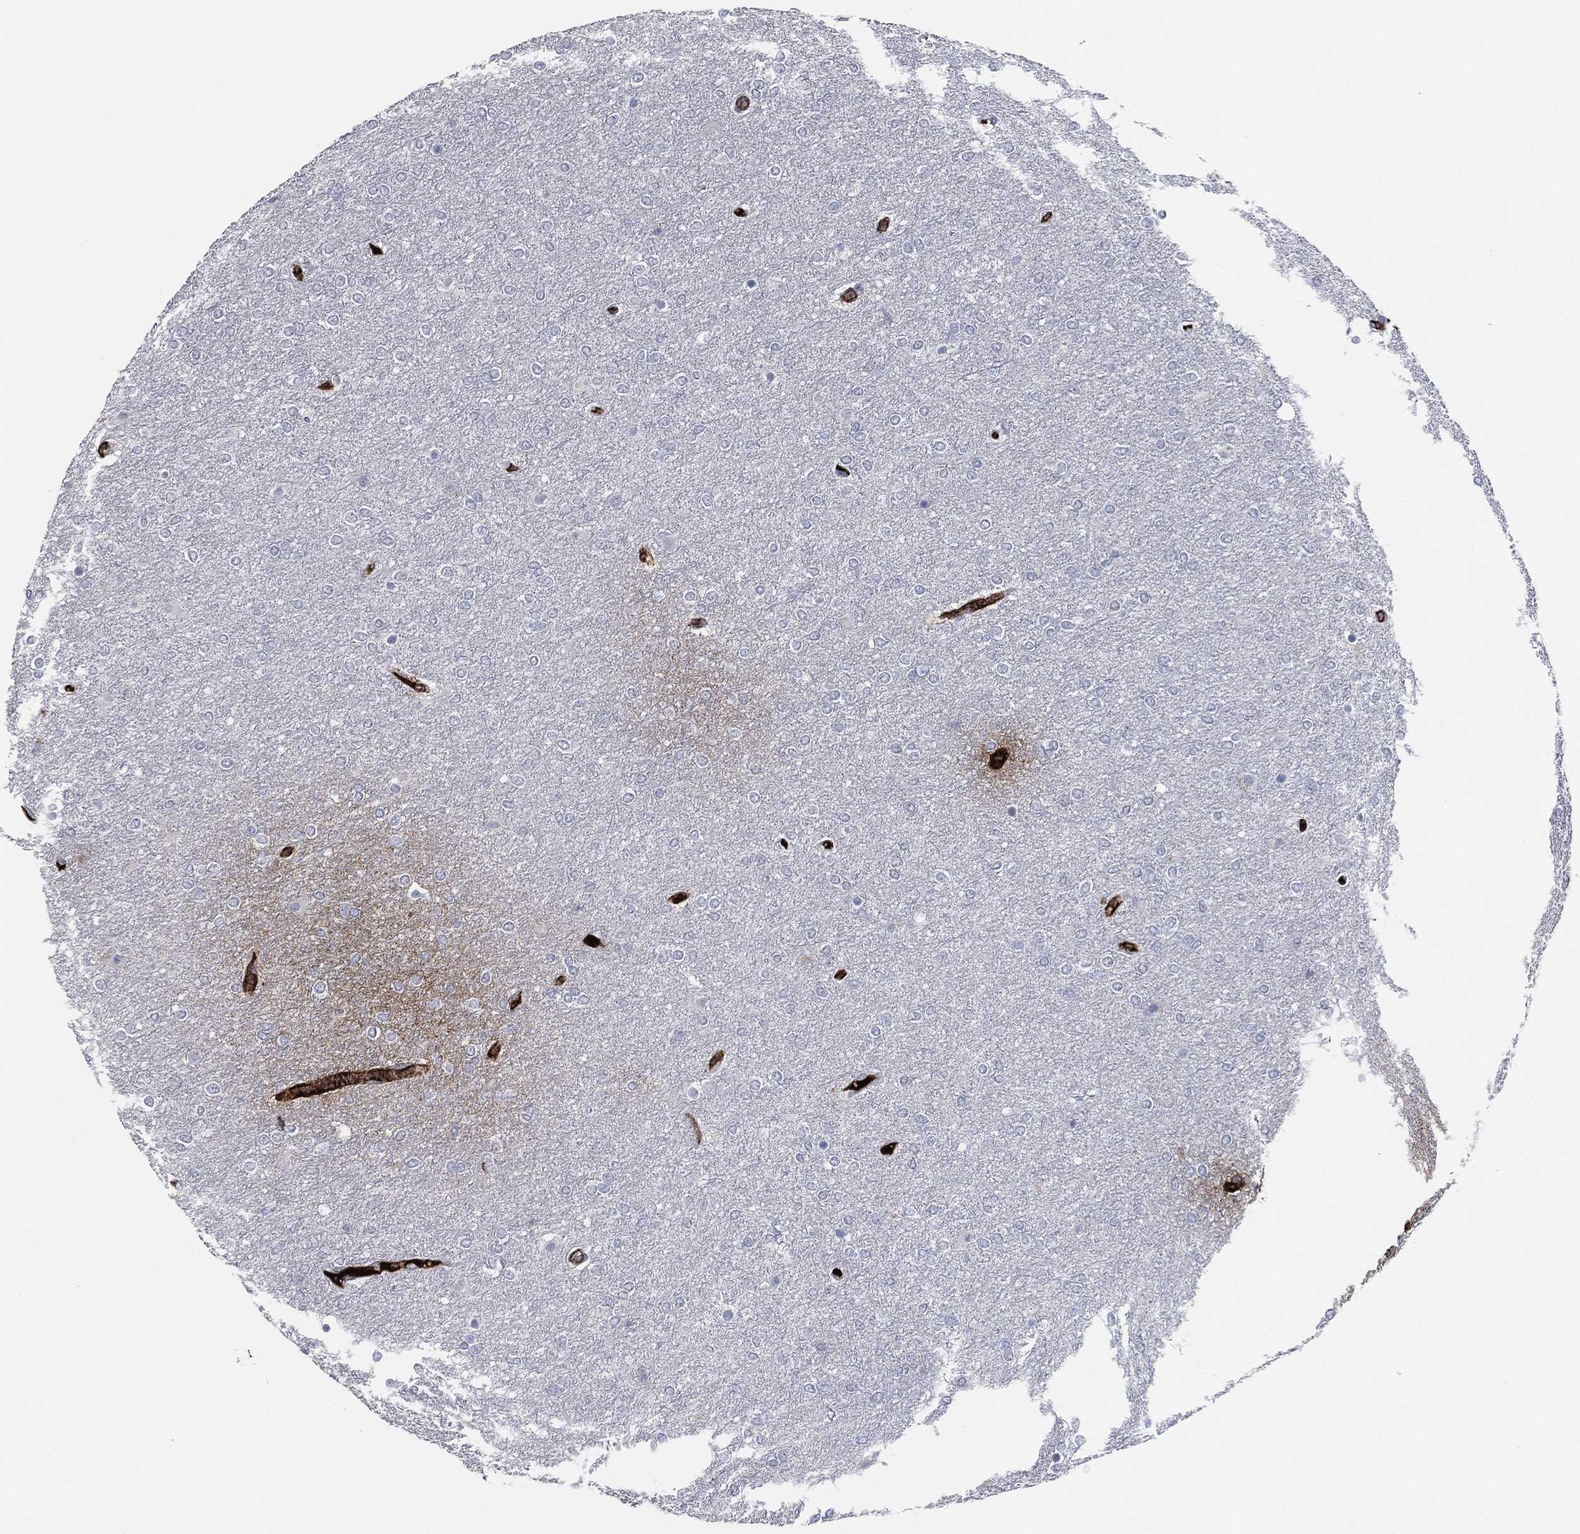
{"staining": {"intensity": "negative", "quantity": "none", "location": "none"}, "tissue": "glioma", "cell_type": "Tumor cells", "image_type": "cancer", "snomed": [{"axis": "morphology", "description": "Glioma, malignant, High grade"}, {"axis": "topography", "description": "Brain"}], "caption": "The IHC image has no significant positivity in tumor cells of malignant glioma (high-grade) tissue. (DAB (3,3'-diaminobenzidine) immunohistochemistry with hematoxylin counter stain).", "gene": "APOB", "patient": {"sex": "female", "age": 61}}